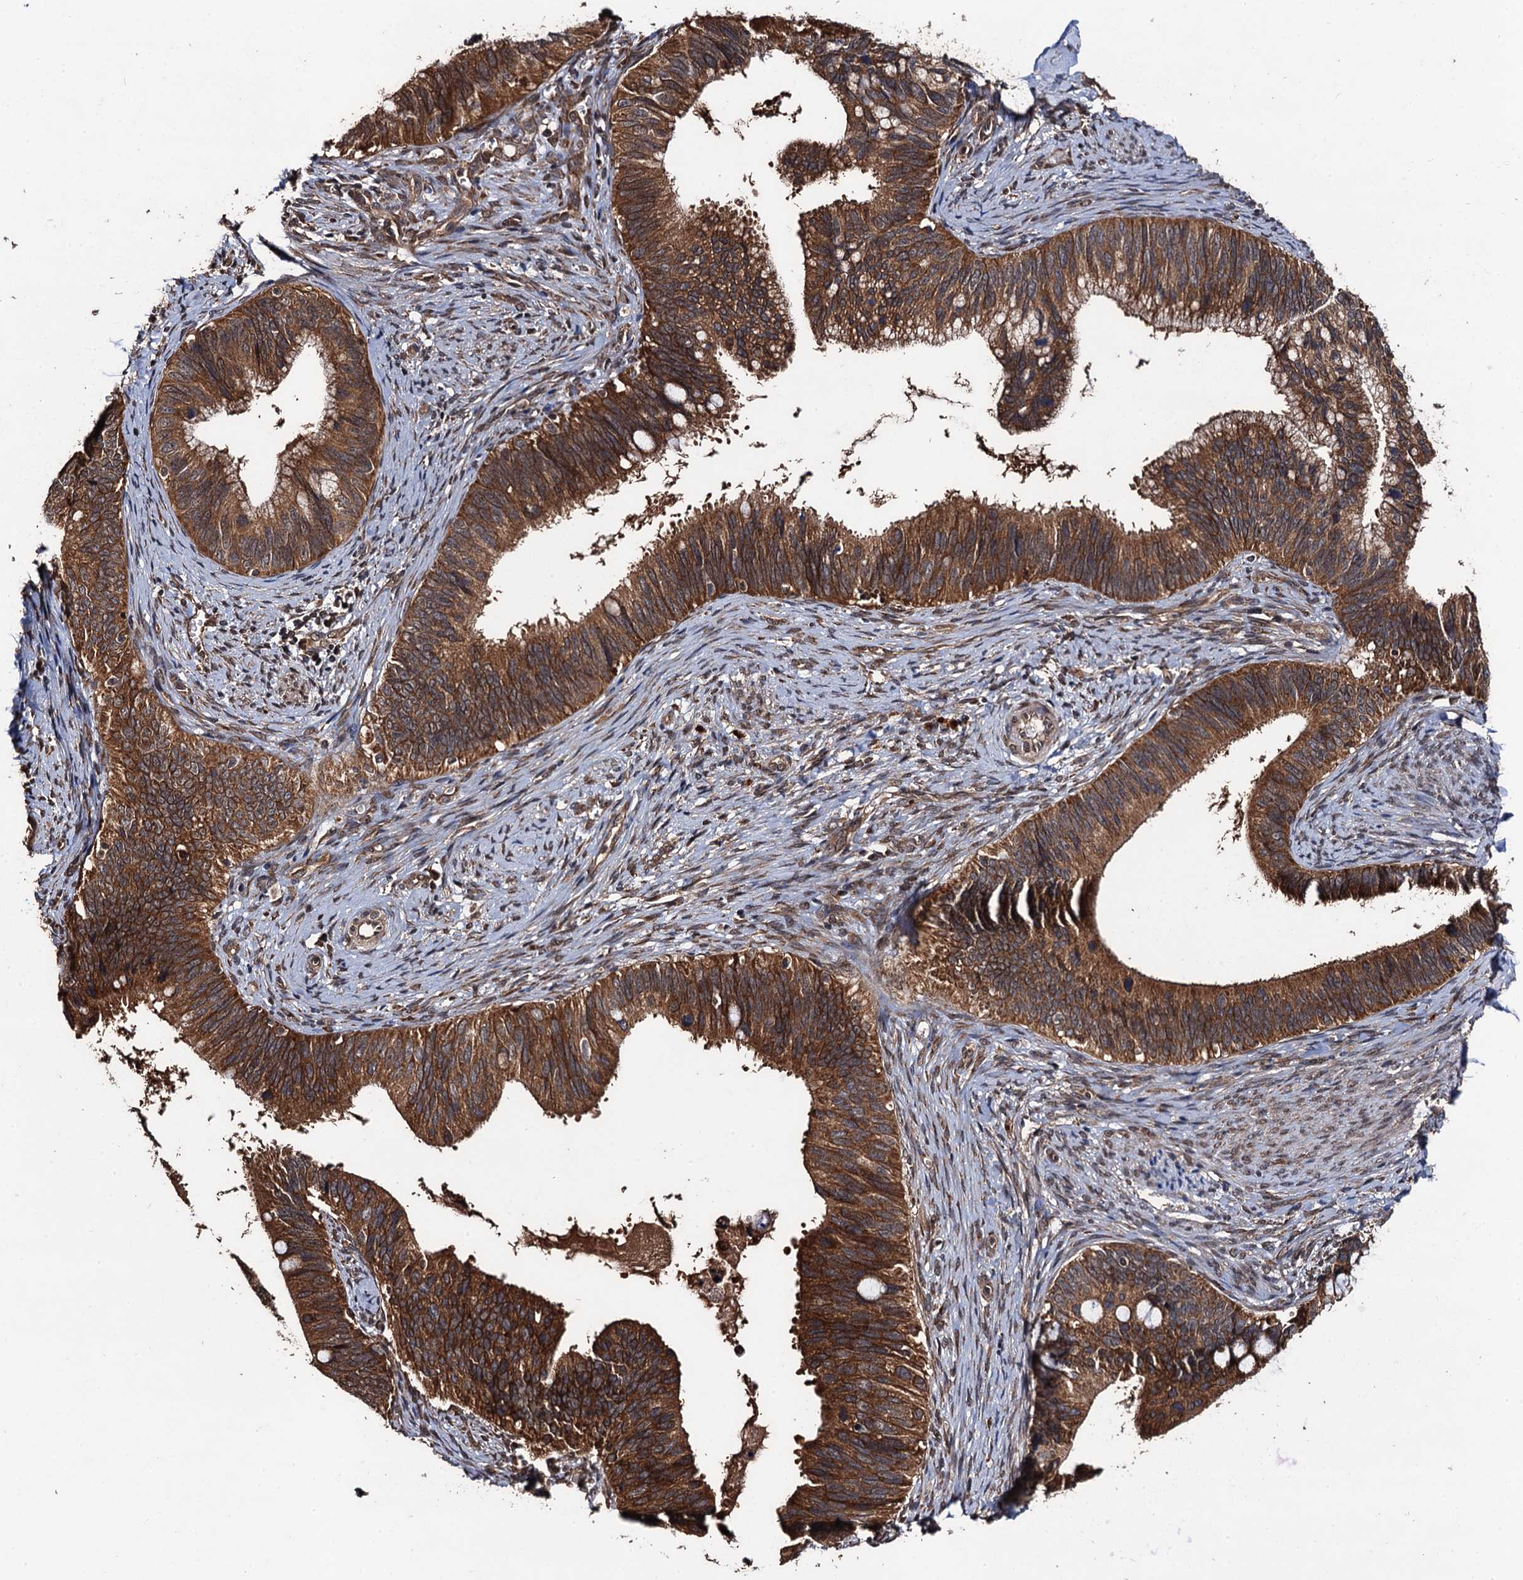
{"staining": {"intensity": "moderate", "quantity": ">75%", "location": "cytoplasmic/membranous"}, "tissue": "cervical cancer", "cell_type": "Tumor cells", "image_type": "cancer", "snomed": [{"axis": "morphology", "description": "Adenocarcinoma, NOS"}, {"axis": "topography", "description": "Cervix"}], "caption": "IHC of human adenocarcinoma (cervical) demonstrates medium levels of moderate cytoplasmic/membranous expression in approximately >75% of tumor cells.", "gene": "MIER2", "patient": {"sex": "female", "age": 42}}